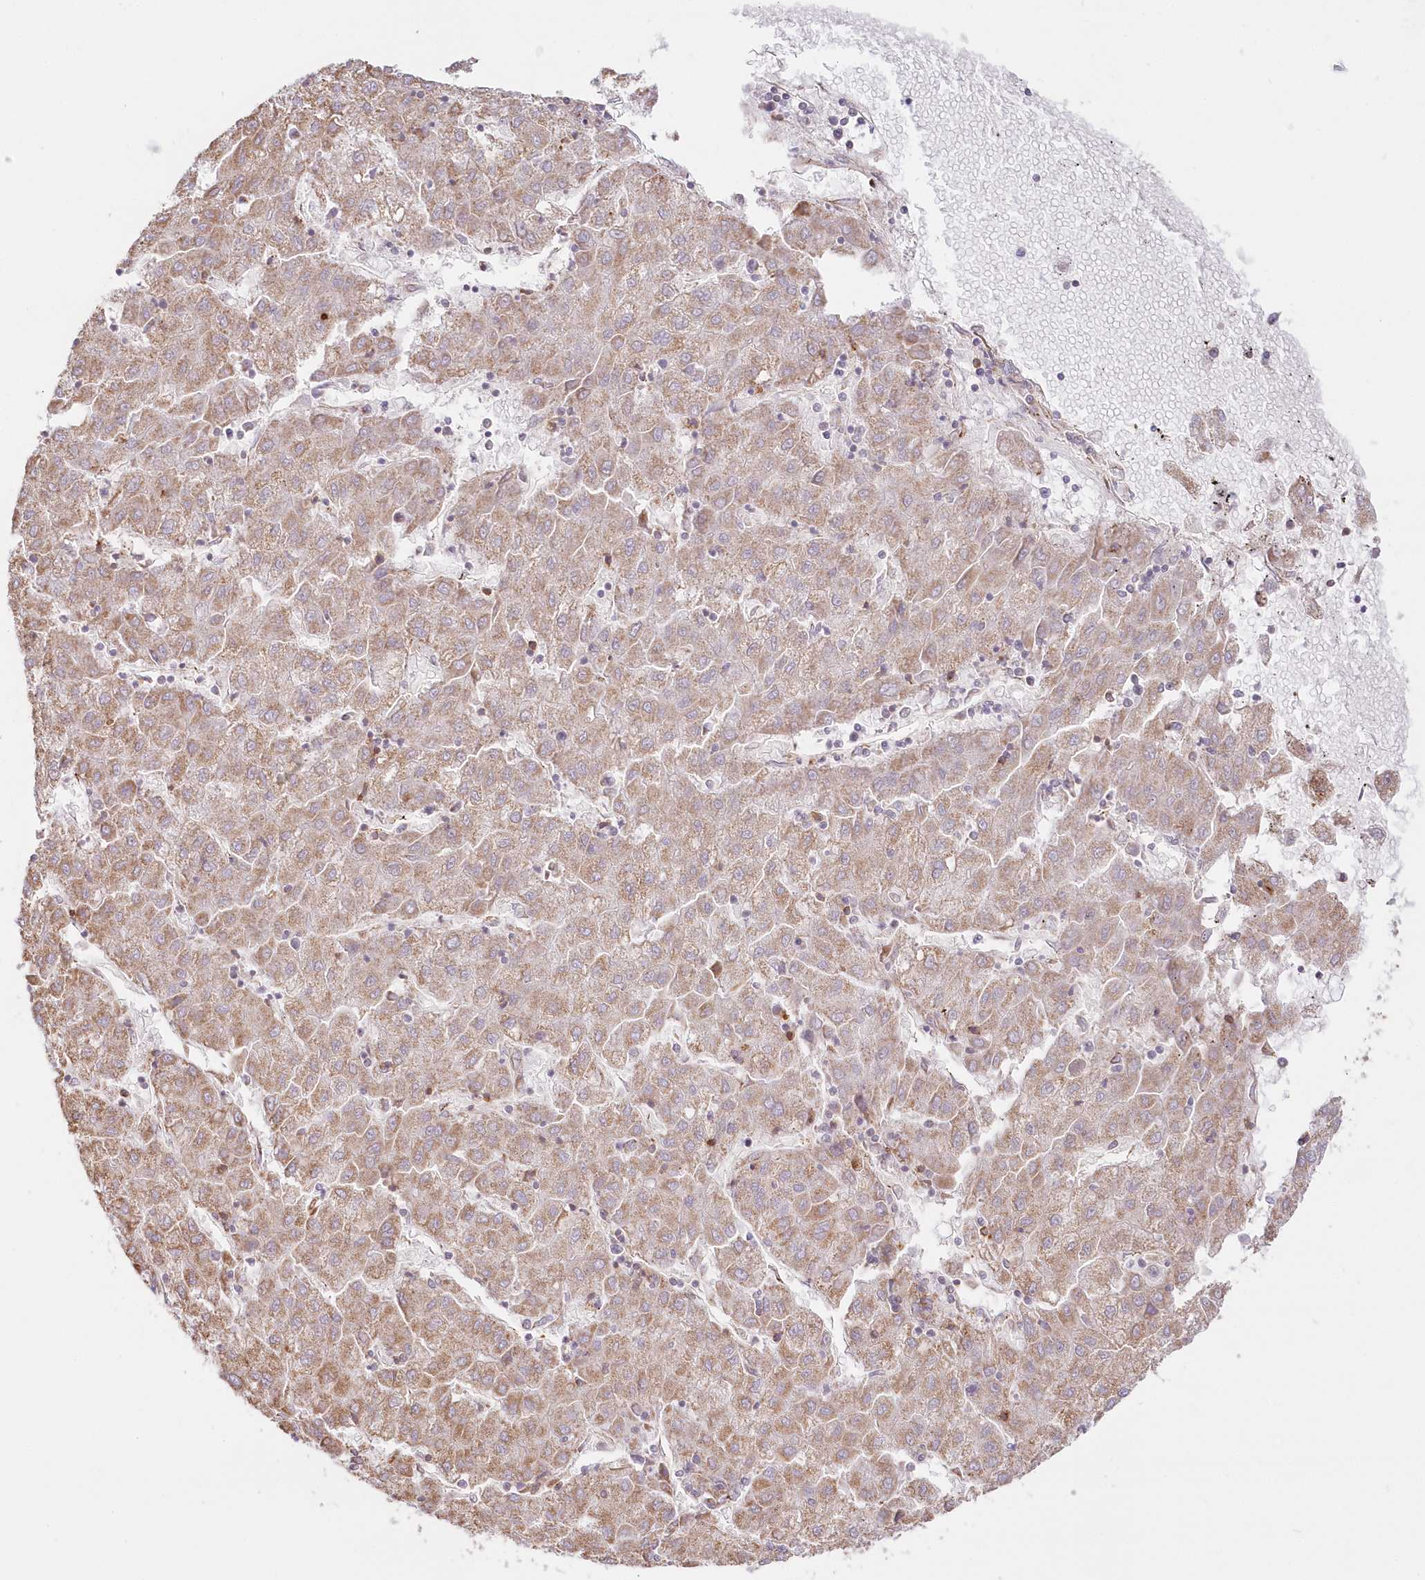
{"staining": {"intensity": "moderate", "quantity": ">75%", "location": "cytoplasmic/membranous"}, "tissue": "liver cancer", "cell_type": "Tumor cells", "image_type": "cancer", "snomed": [{"axis": "morphology", "description": "Carcinoma, Hepatocellular, NOS"}, {"axis": "topography", "description": "Liver"}], "caption": "Protein expression analysis of liver cancer exhibits moderate cytoplasmic/membranous expression in about >75% of tumor cells.", "gene": "AFAP1L2", "patient": {"sex": "male", "age": 72}}